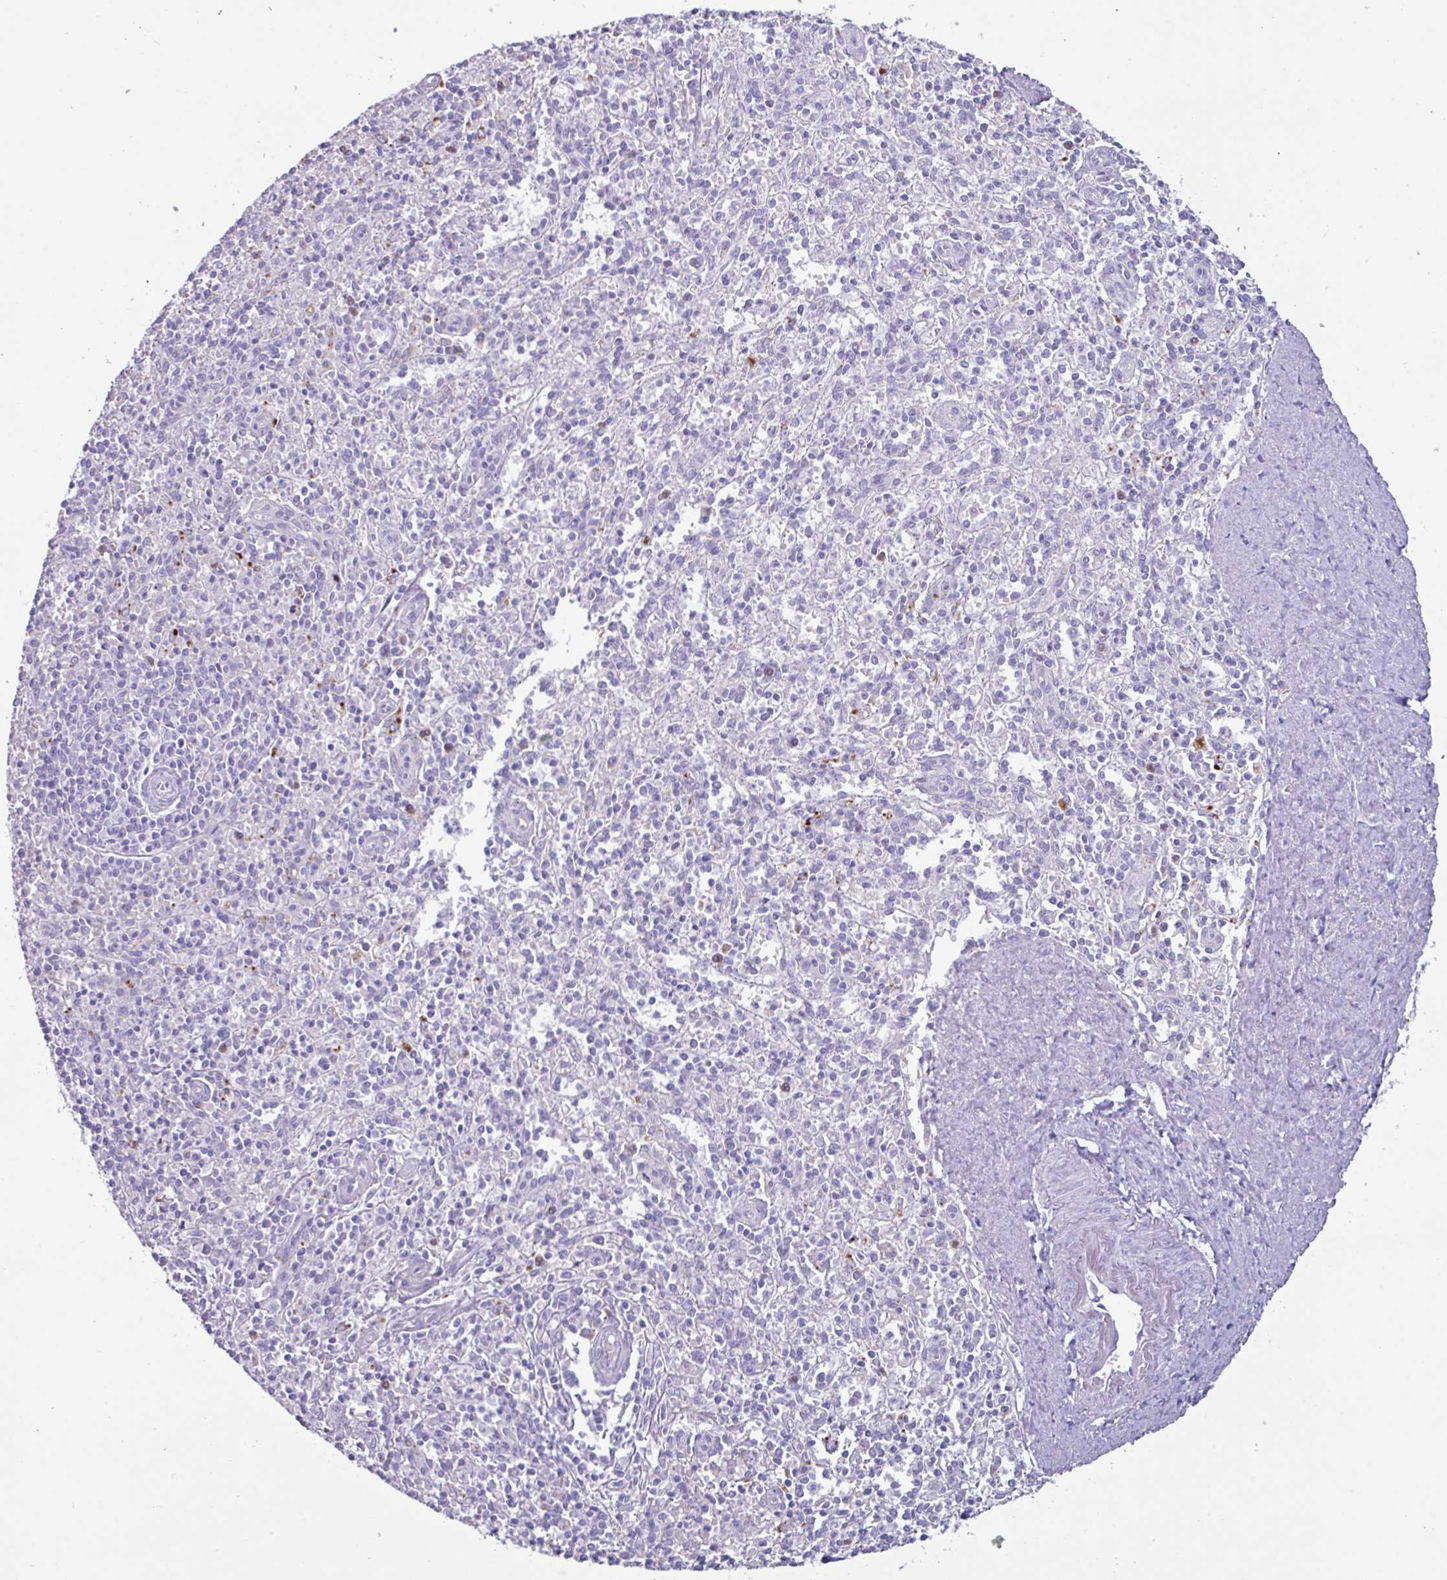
{"staining": {"intensity": "negative", "quantity": "none", "location": "none"}, "tissue": "spleen", "cell_type": "Cells in red pulp", "image_type": "normal", "snomed": [{"axis": "morphology", "description": "Normal tissue, NOS"}, {"axis": "topography", "description": "Spleen"}], "caption": "A high-resolution histopathology image shows immunohistochemistry staining of unremarkable spleen, which reveals no significant positivity in cells in red pulp.", "gene": "ZNF524", "patient": {"sex": "female", "age": 70}}